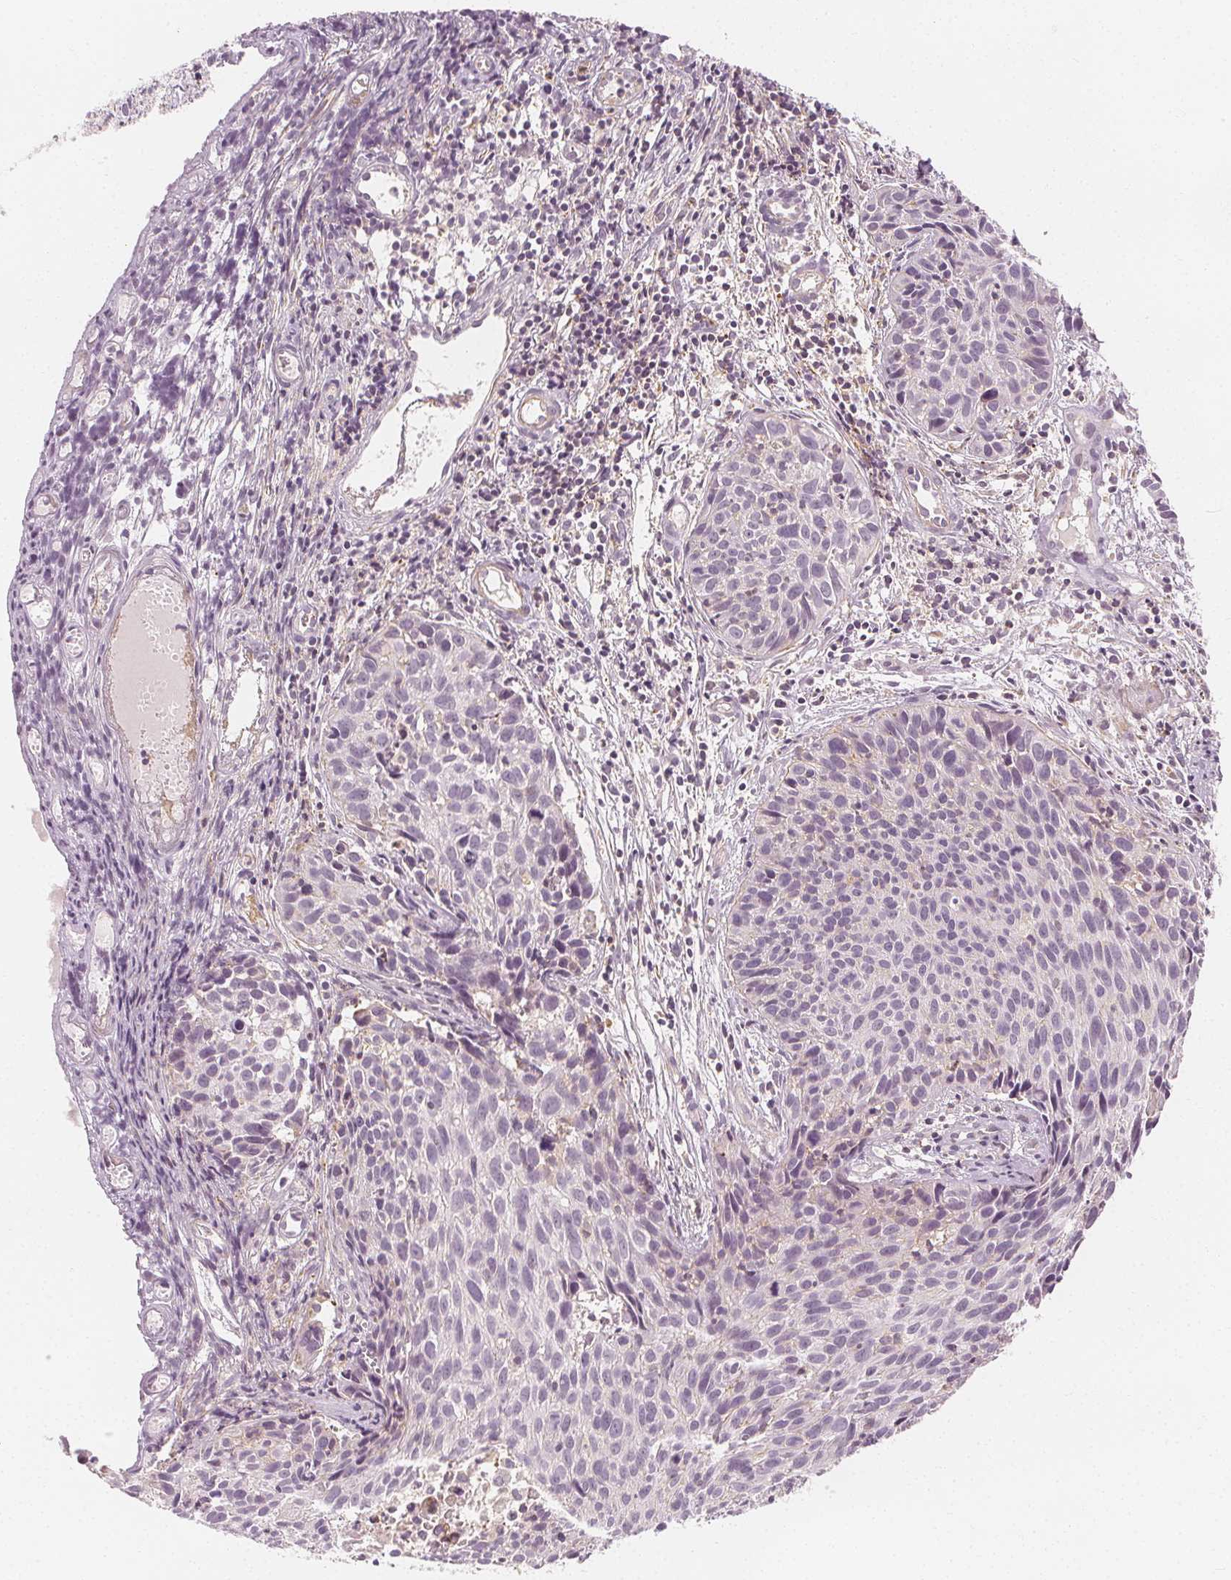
{"staining": {"intensity": "negative", "quantity": "none", "location": "none"}, "tissue": "cervical cancer", "cell_type": "Tumor cells", "image_type": "cancer", "snomed": [{"axis": "morphology", "description": "Squamous cell carcinoma, NOS"}, {"axis": "topography", "description": "Cervix"}], "caption": "Image shows no protein expression in tumor cells of cervical cancer (squamous cell carcinoma) tissue.", "gene": "ARHGAP26", "patient": {"sex": "female", "age": 30}}